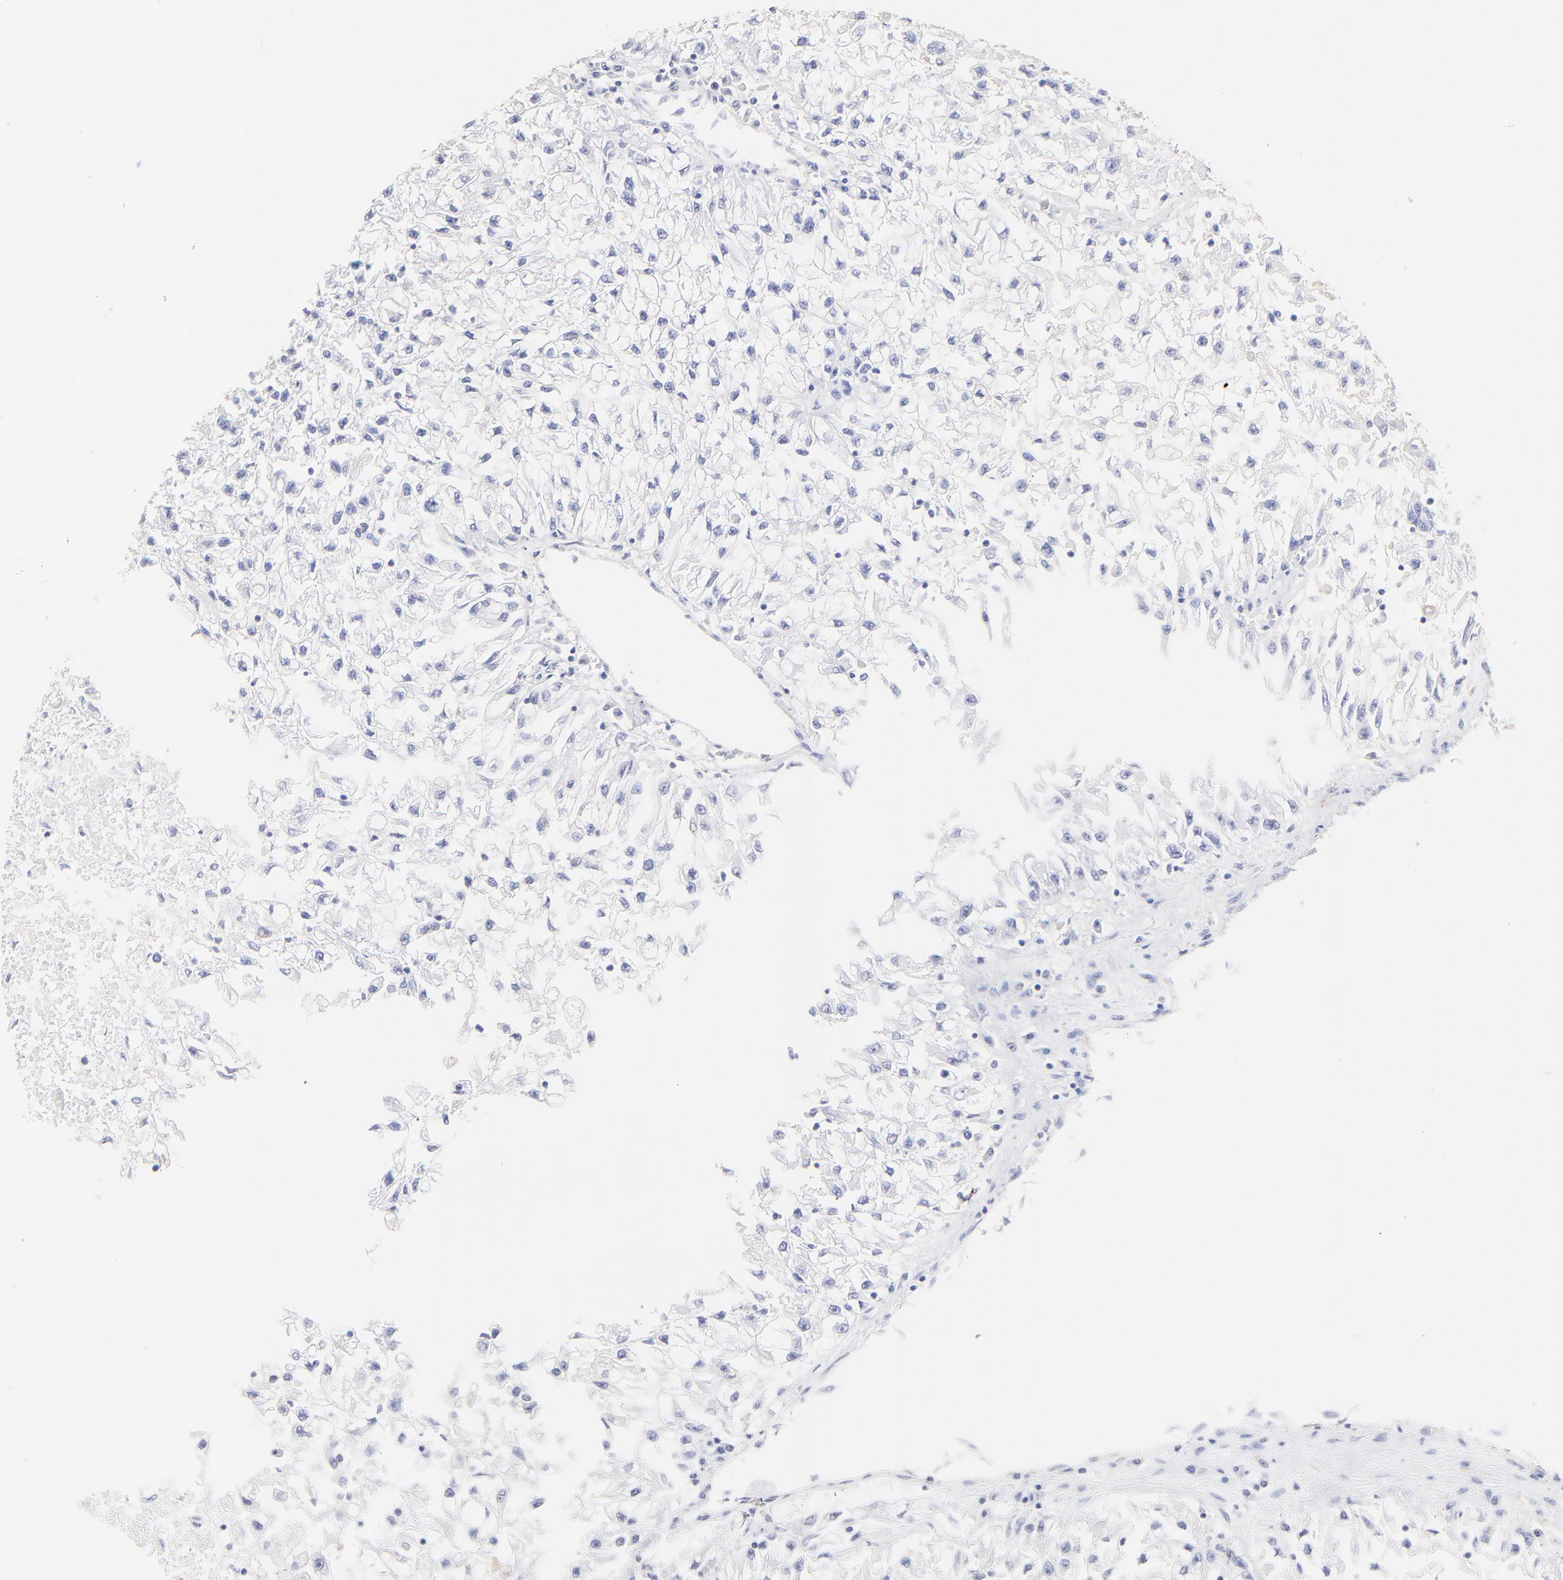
{"staining": {"intensity": "negative", "quantity": "none", "location": "none"}, "tissue": "renal cancer", "cell_type": "Tumor cells", "image_type": "cancer", "snomed": [{"axis": "morphology", "description": "Adenocarcinoma, NOS"}, {"axis": "topography", "description": "Kidney"}], "caption": "A photomicrograph of renal adenocarcinoma stained for a protein shows no brown staining in tumor cells.", "gene": "ACTRT1", "patient": {"sex": "male", "age": 59}}